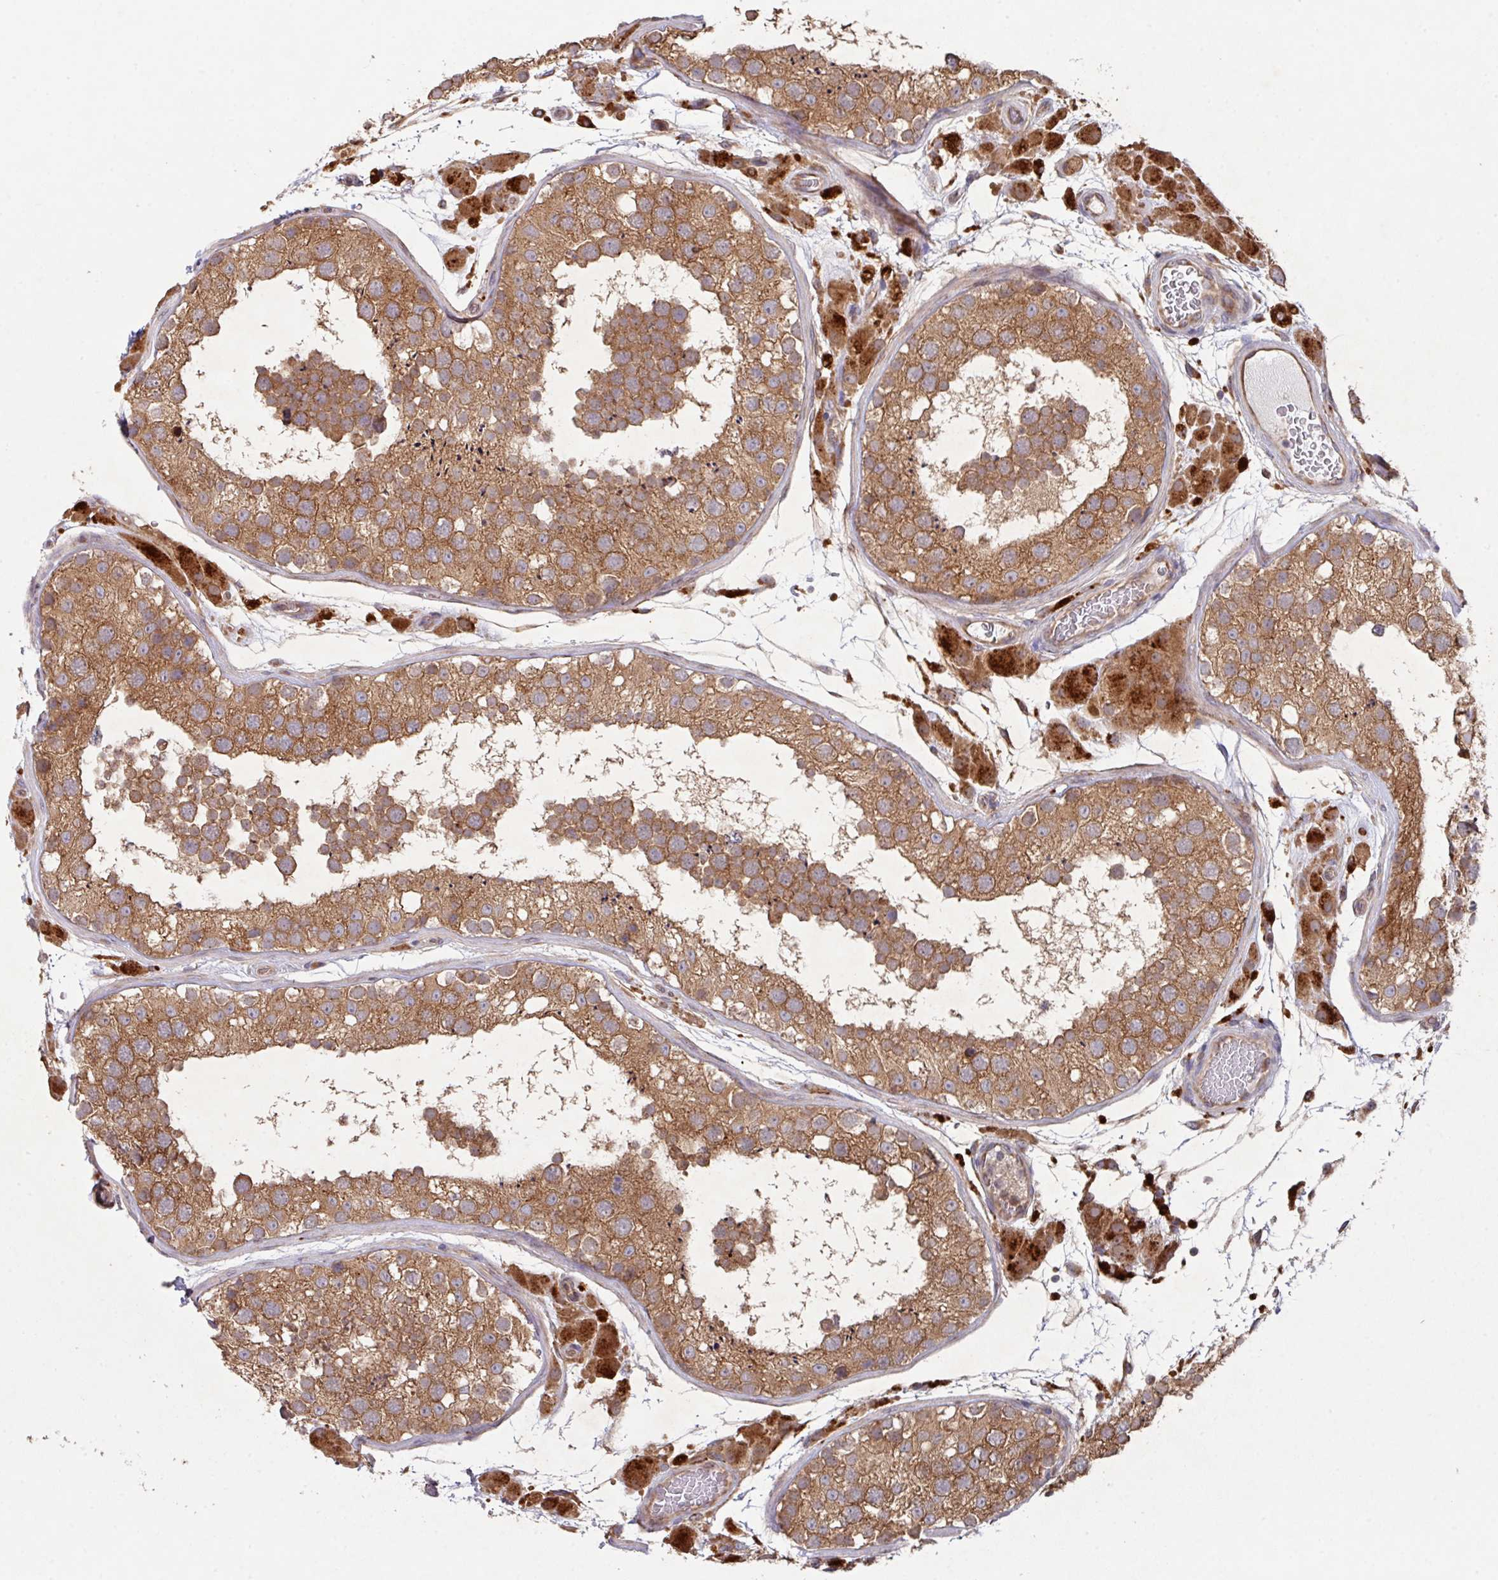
{"staining": {"intensity": "moderate", "quantity": ">75%", "location": "cytoplasmic/membranous"}, "tissue": "testis", "cell_type": "Cells in seminiferous ducts", "image_type": "normal", "snomed": [{"axis": "morphology", "description": "Normal tissue, NOS"}, {"axis": "topography", "description": "Testis"}], "caption": "A brown stain shows moderate cytoplasmic/membranous expression of a protein in cells in seminiferous ducts of unremarkable testis. Nuclei are stained in blue.", "gene": "TRIM14", "patient": {"sex": "male", "age": 26}}